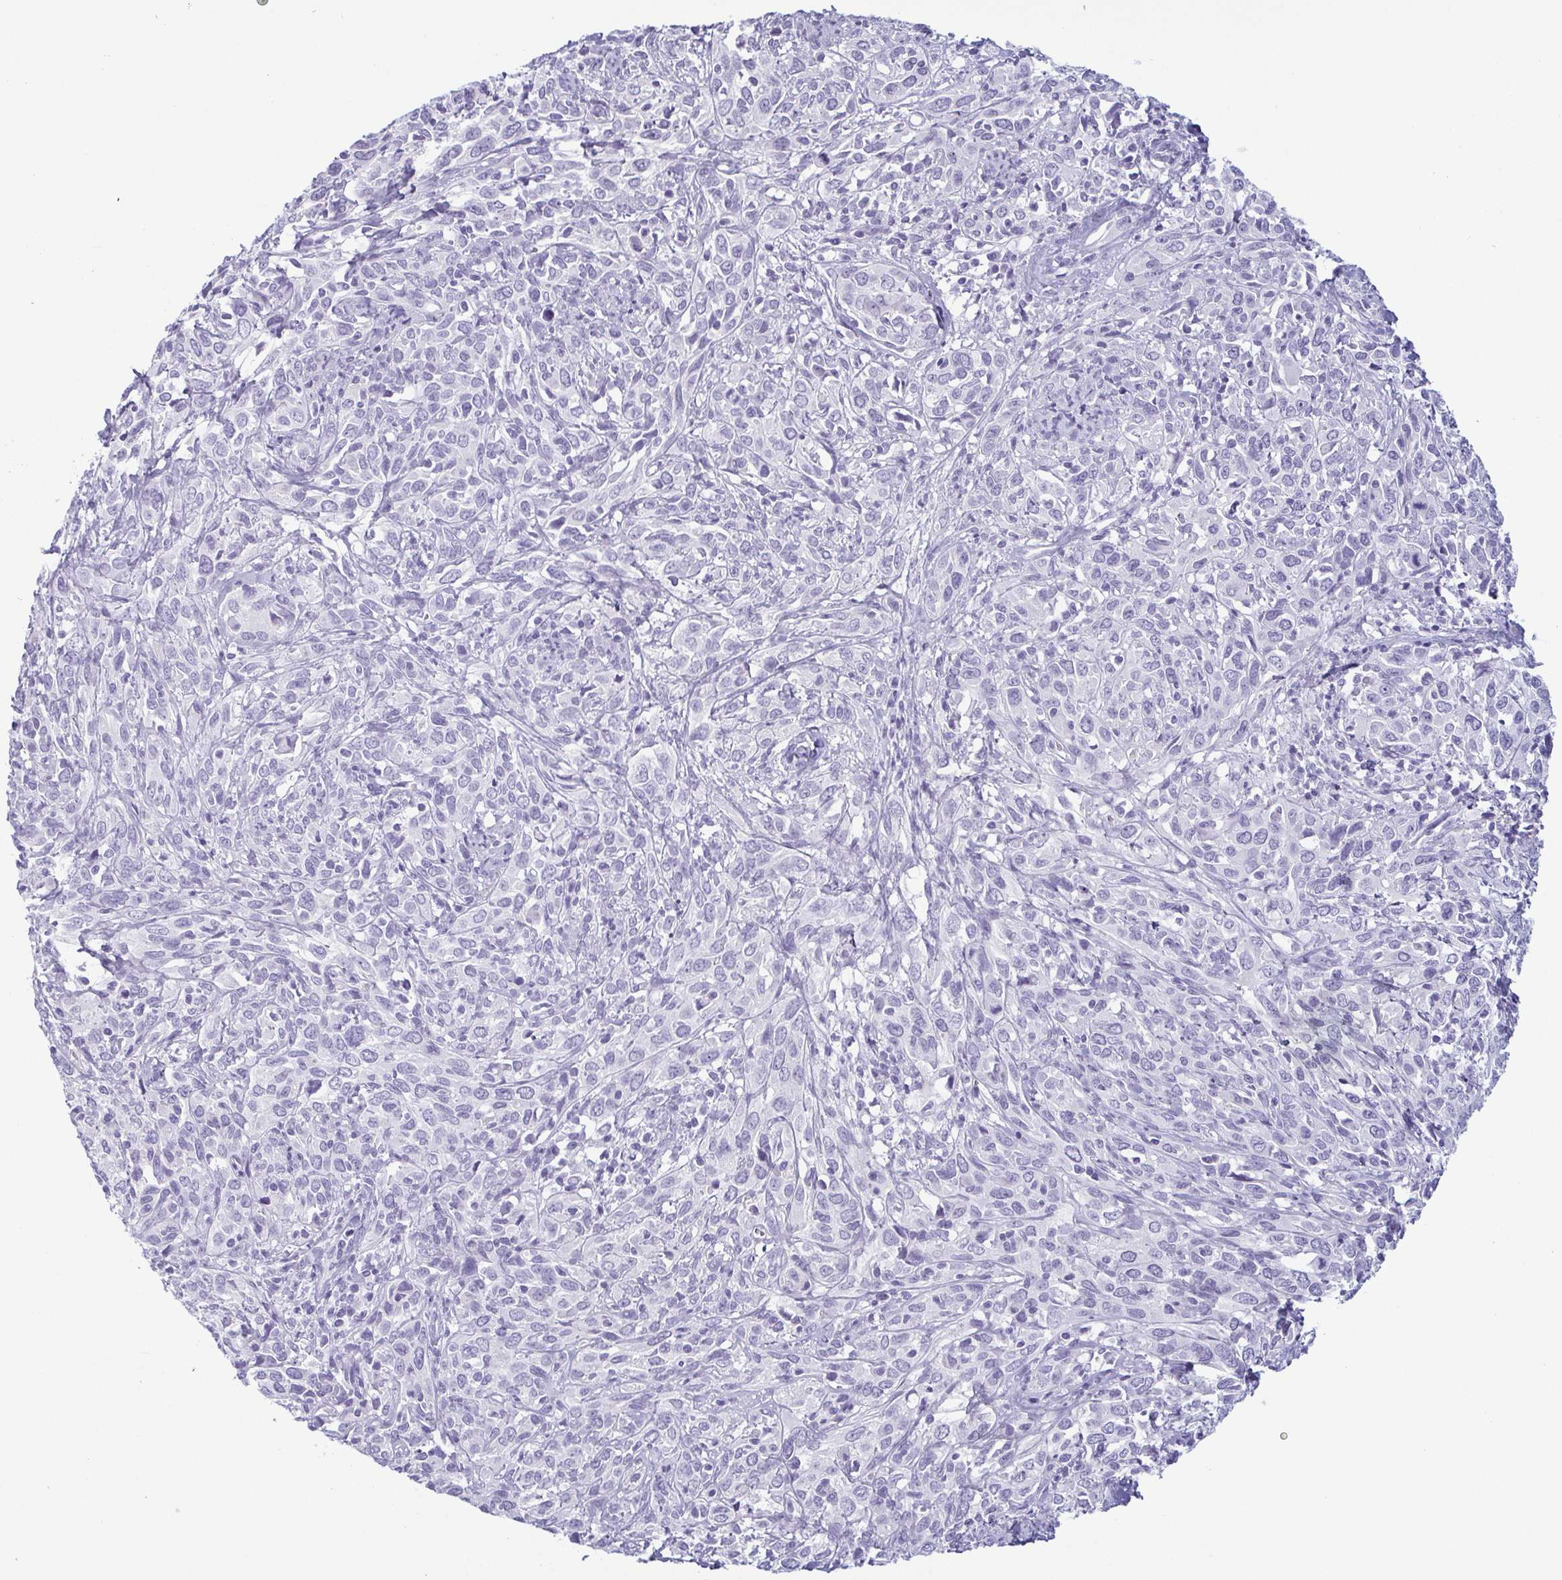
{"staining": {"intensity": "negative", "quantity": "none", "location": "none"}, "tissue": "cervical cancer", "cell_type": "Tumor cells", "image_type": "cancer", "snomed": [{"axis": "morphology", "description": "Normal tissue, NOS"}, {"axis": "morphology", "description": "Squamous cell carcinoma, NOS"}, {"axis": "topography", "description": "Cervix"}], "caption": "Tumor cells show no significant protein positivity in squamous cell carcinoma (cervical). Nuclei are stained in blue.", "gene": "KRT78", "patient": {"sex": "female", "age": 51}}